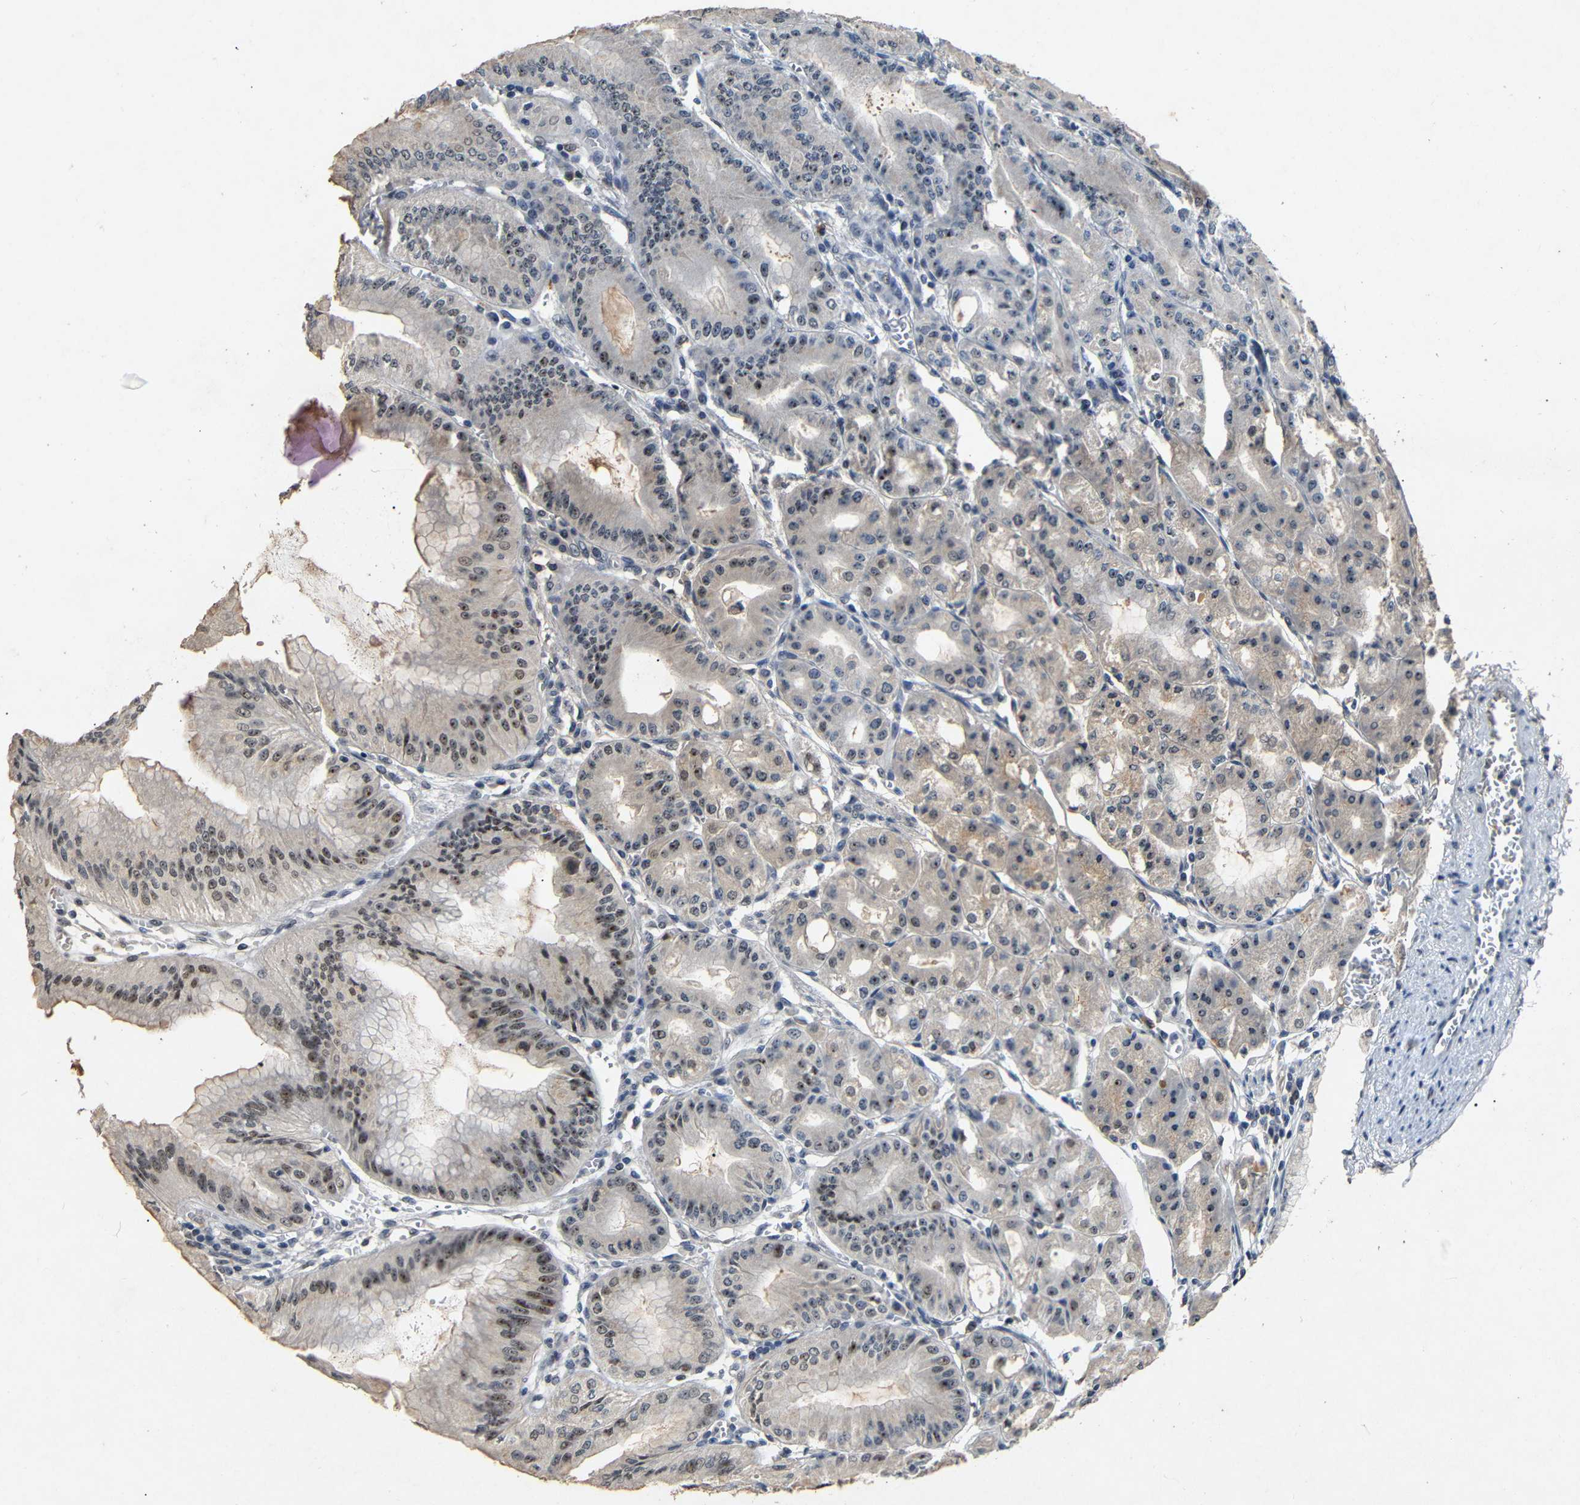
{"staining": {"intensity": "moderate", "quantity": "25%-75%", "location": "nuclear"}, "tissue": "stomach", "cell_type": "Glandular cells", "image_type": "normal", "snomed": [{"axis": "morphology", "description": "Normal tissue, NOS"}, {"axis": "topography", "description": "Stomach, lower"}], "caption": "Moderate nuclear staining for a protein is appreciated in approximately 25%-75% of glandular cells of normal stomach using IHC.", "gene": "PARN", "patient": {"sex": "male", "age": 71}}